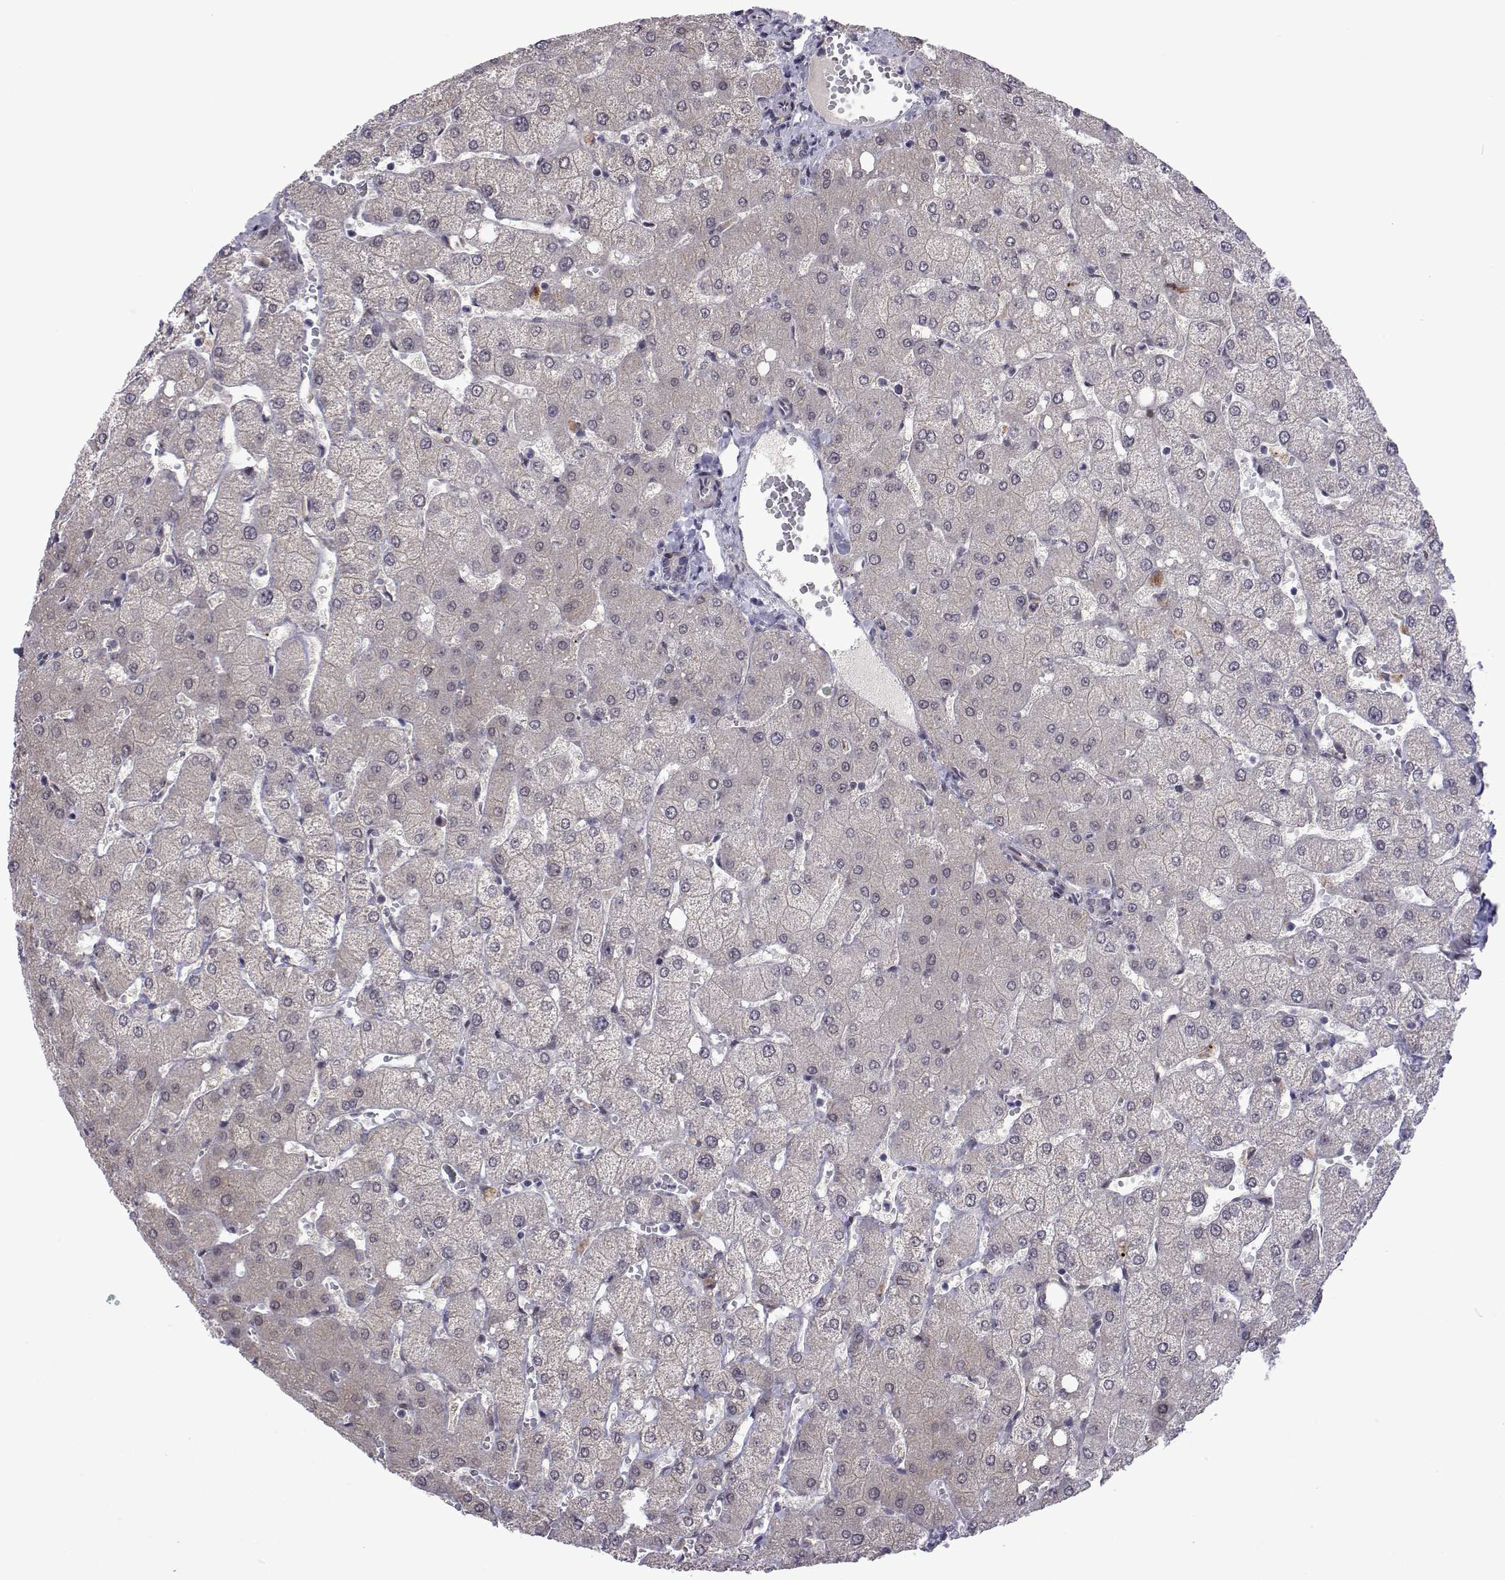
{"staining": {"intensity": "negative", "quantity": "none", "location": "none"}, "tissue": "liver", "cell_type": "Cholangiocytes", "image_type": "normal", "snomed": [{"axis": "morphology", "description": "Normal tissue, NOS"}, {"axis": "topography", "description": "Liver"}], "caption": "This is a histopathology image of IHC staining of unremarkable liver, which shows no staining in cholangiocytes. The staining is performed using DAB brown chromogen with nuclei counter-stained in using hematoxylin.", "gene": "EFCAB3", "patient": {"sex": "female", "age": 54}}